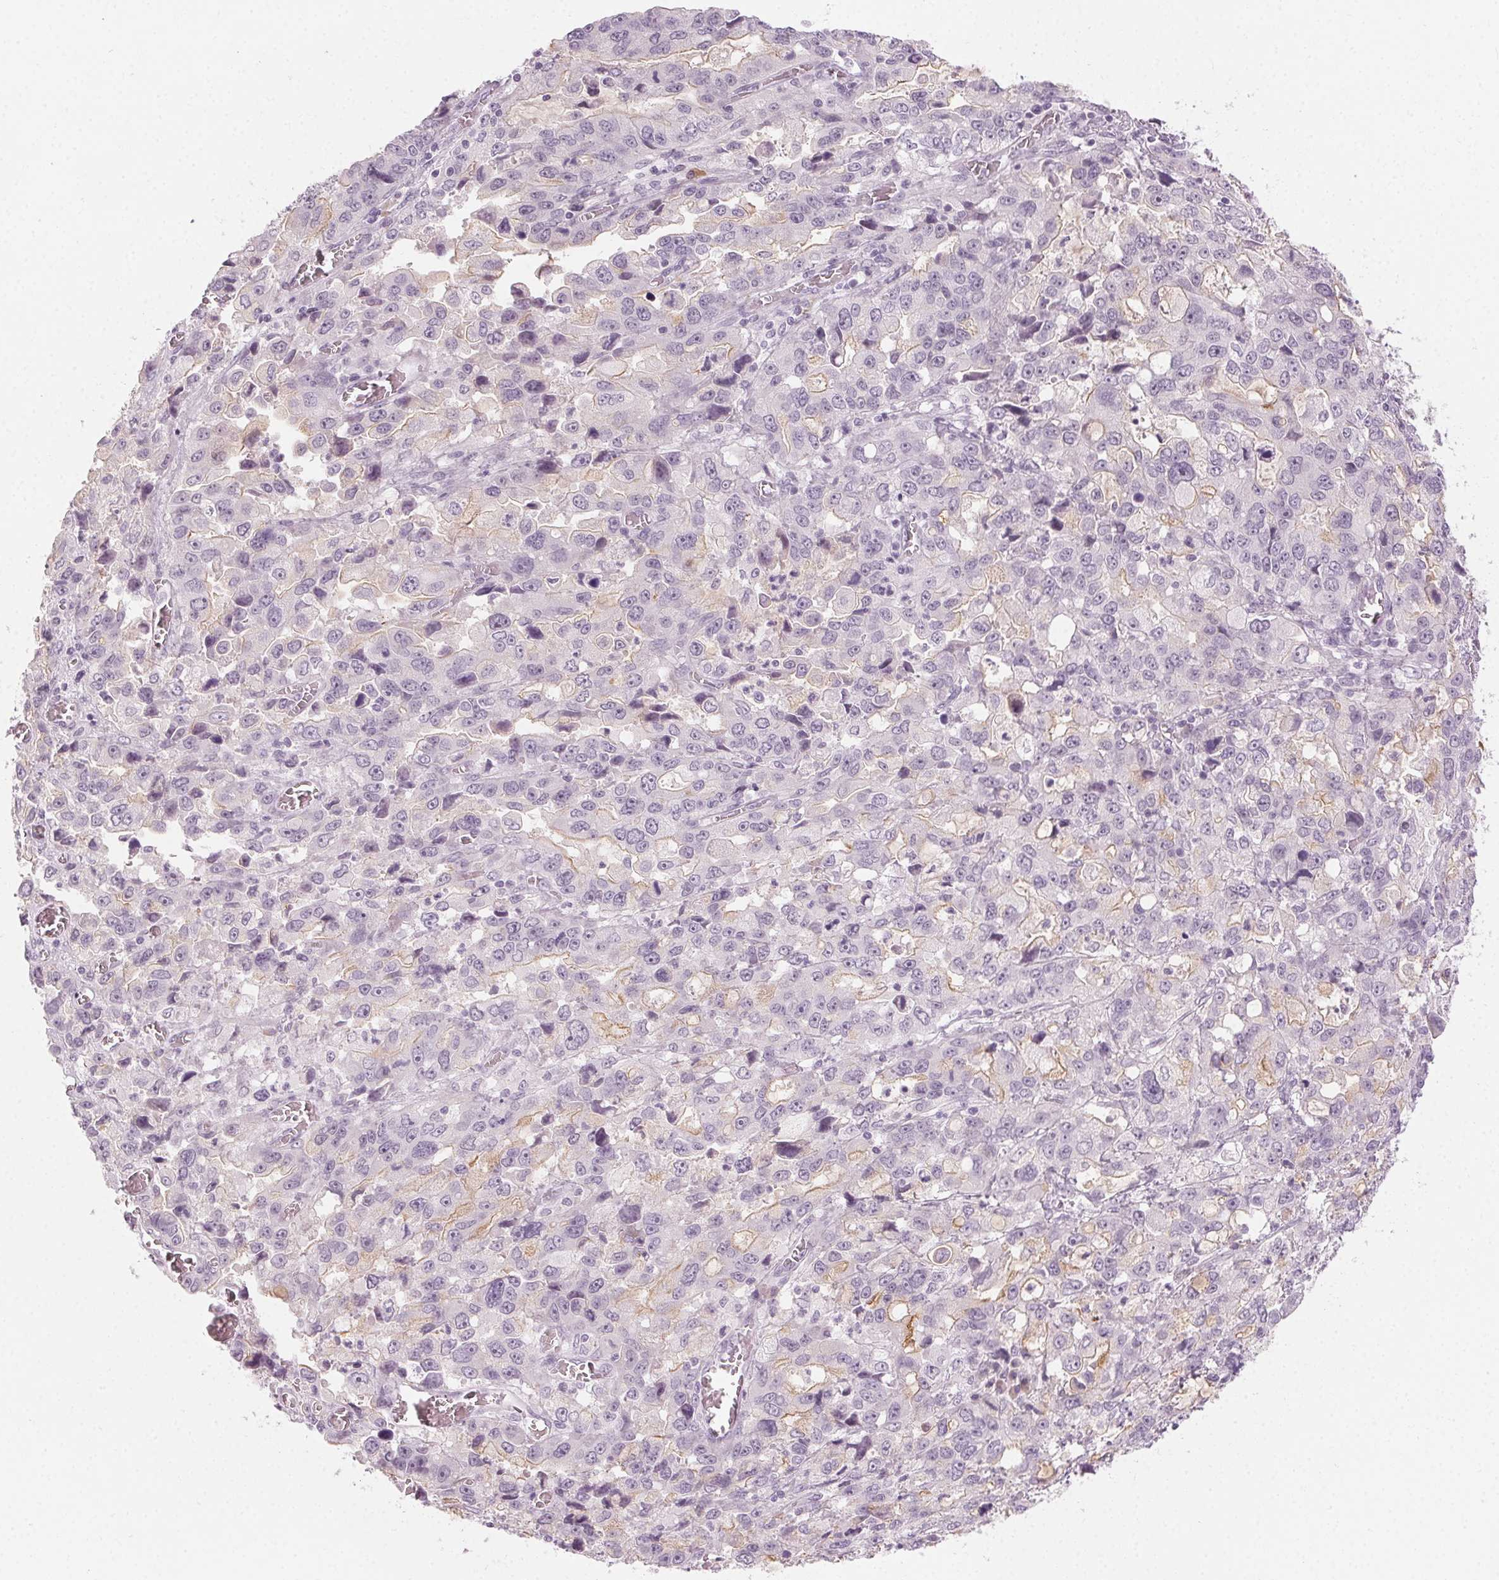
{"staining": {"intensity": "weak", "quantity": "<25%", "location": "cytoplasmic/membranous"}, "tissue": "stomach cancer", "cell_type": "Tumor cells", "image_type": "cancer", "snomed": [{"axis": "morphology", "description": "Adenocarcinoma, NOS"}, {"axis": "topography", "description": "Stomach, upper"}], "caption": "Tumor cells show no significant expression in stomach cancer (adenocarcinoma).", "gene": "HSF5", "patient": {"sex": "female", "age": 81}}